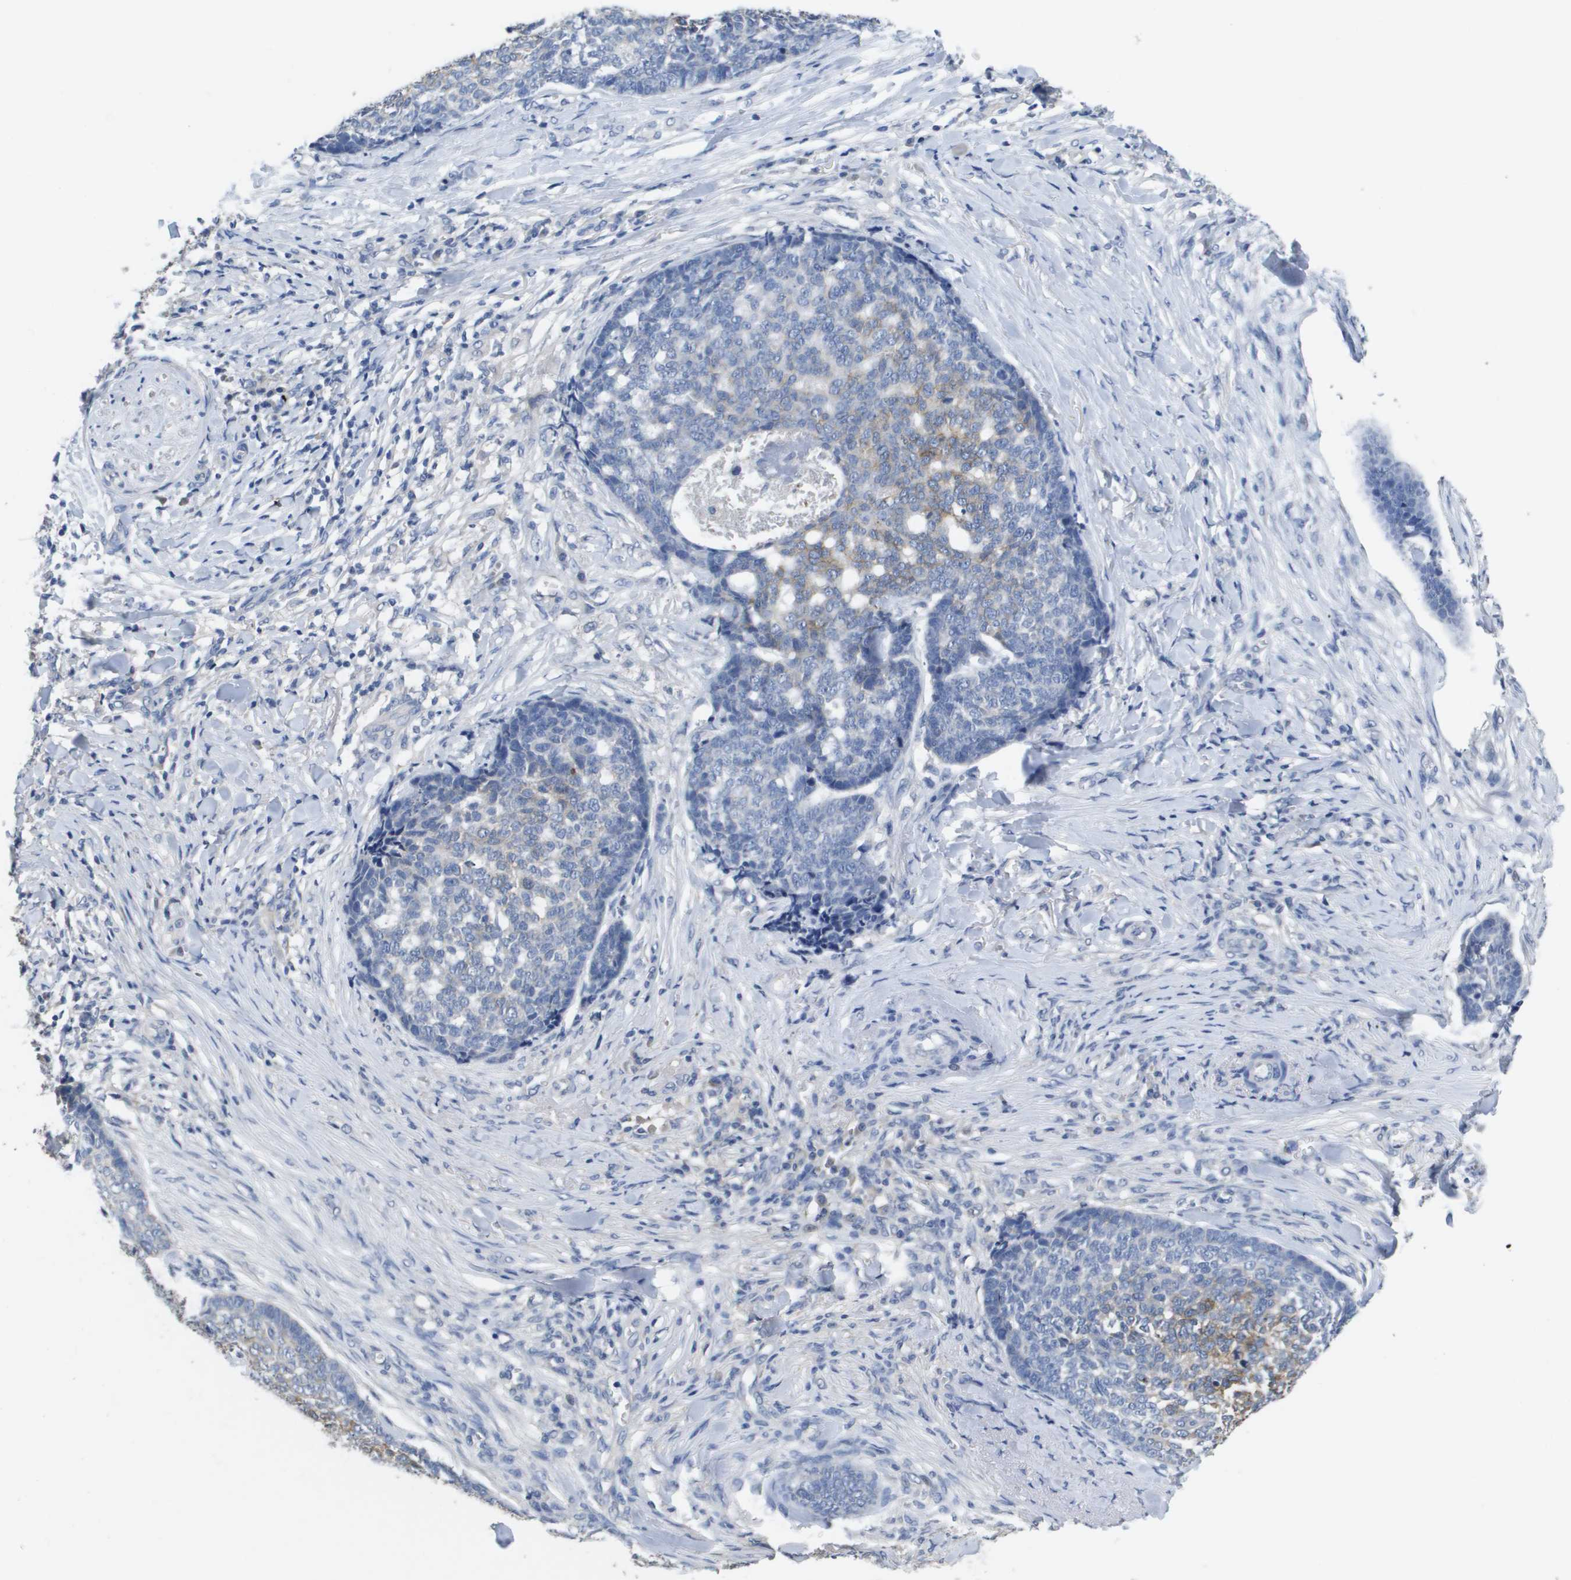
{"staining": {"intensity": "weak", "quantity": "<25%", "location": "cytoplasmic/membranous"}, "tissue": "skin cancer", "cell_type": "Tumor cells", "image_type": "cancer", "snomed": [{"axis": "morphology", "description": "Basal cell carcinoma"}, {"axis": "topography", "description": "Skin"}], "caption": "Human skin cancer stained for a protein using immunohistochemistry exhibits no expression in tumor cells.", "gene": "CA9", "patient": {"sex": "male", "age": 84}}